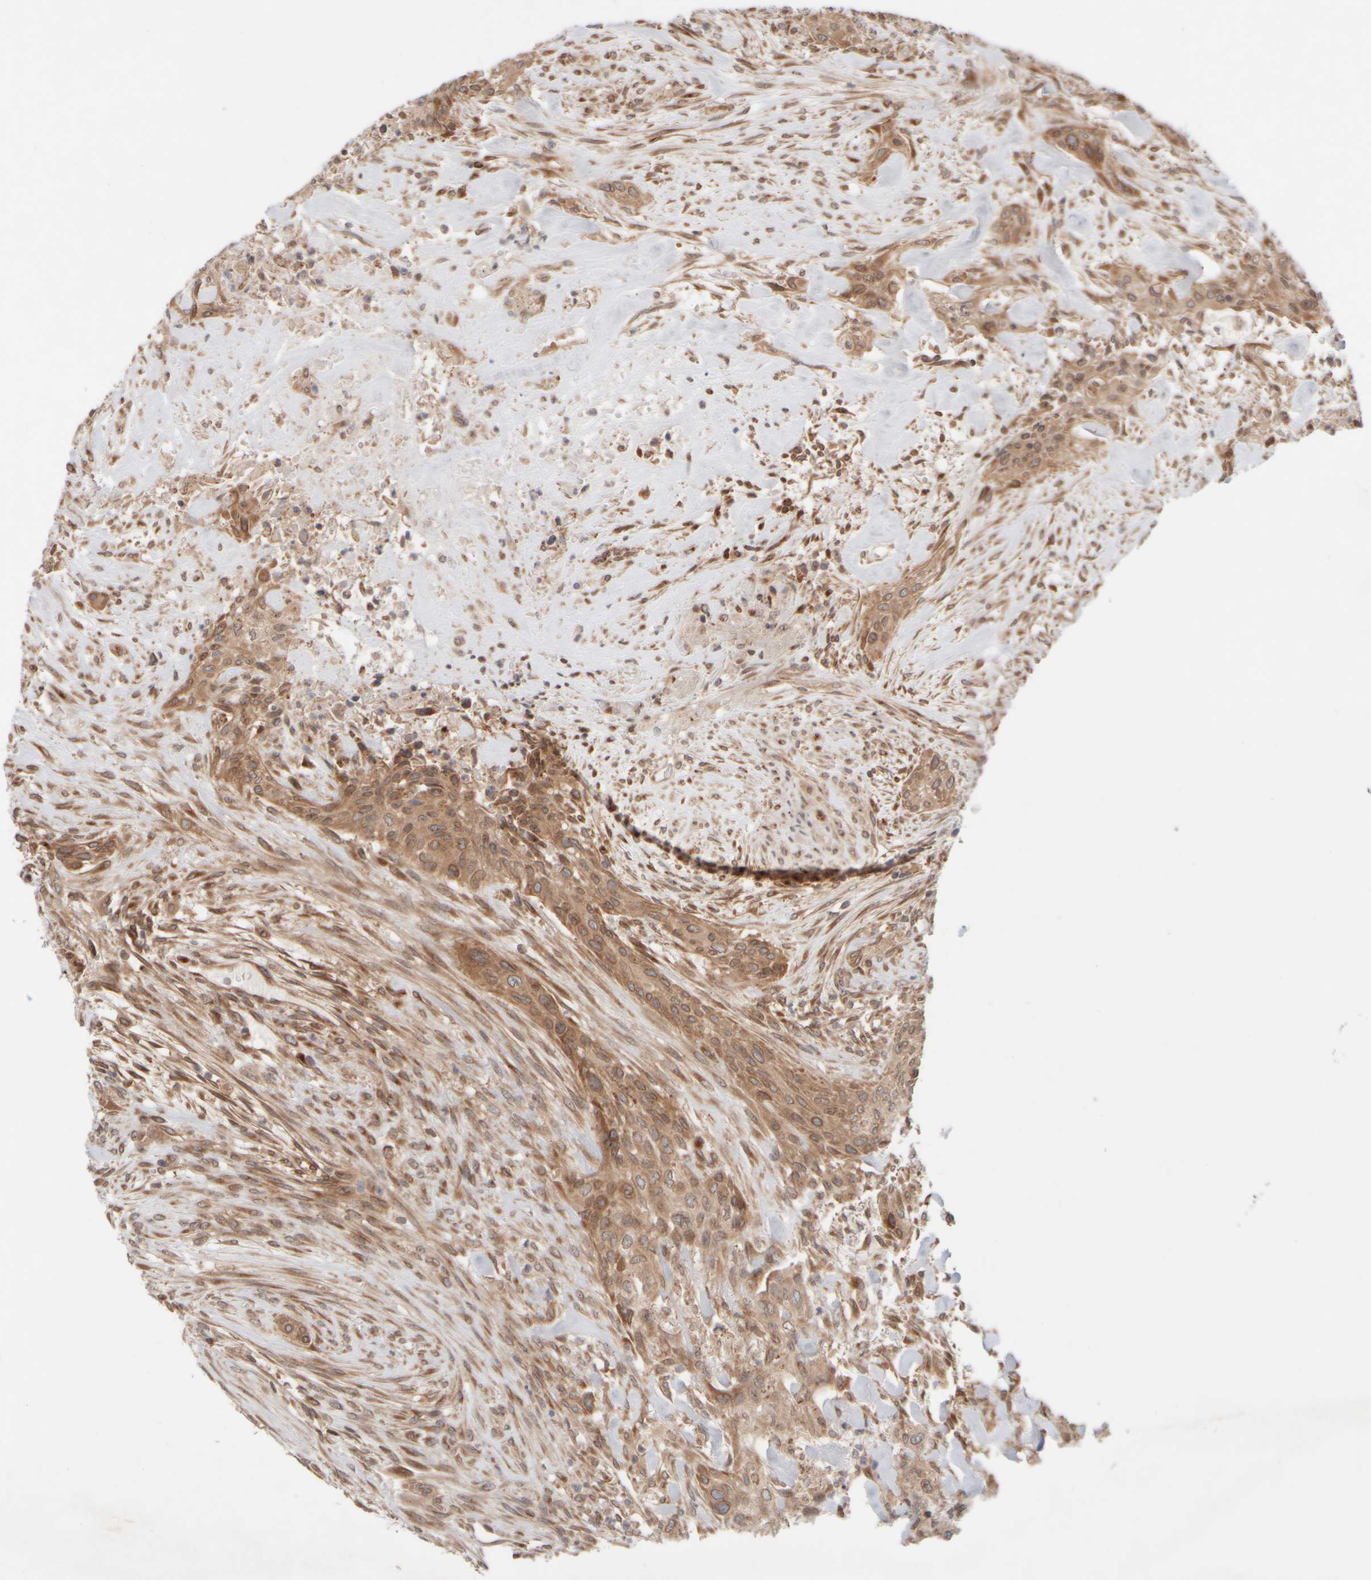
{"staining": {"intensity": "moderate", "quantity": ">75%", "location": "cytoplasmic/membranous"}, "tissue": "urothelial cancer", "cell_type": "Tumor cells", "image_type": "cancer", "snomed": [{"axis": "morphology", "description": "Urothelial carcinoma, High grade"}, {"axis": "topography", "description": "Urinary bladder"}], "caption": "IHC (DAB) staining of urothelial cancer exhibits moderate cytoplasmic/membranous protein staining in approximately >75% of tumor cells.", "gene": "GCN1", "patient": {"sex": "male", "age": 35}}